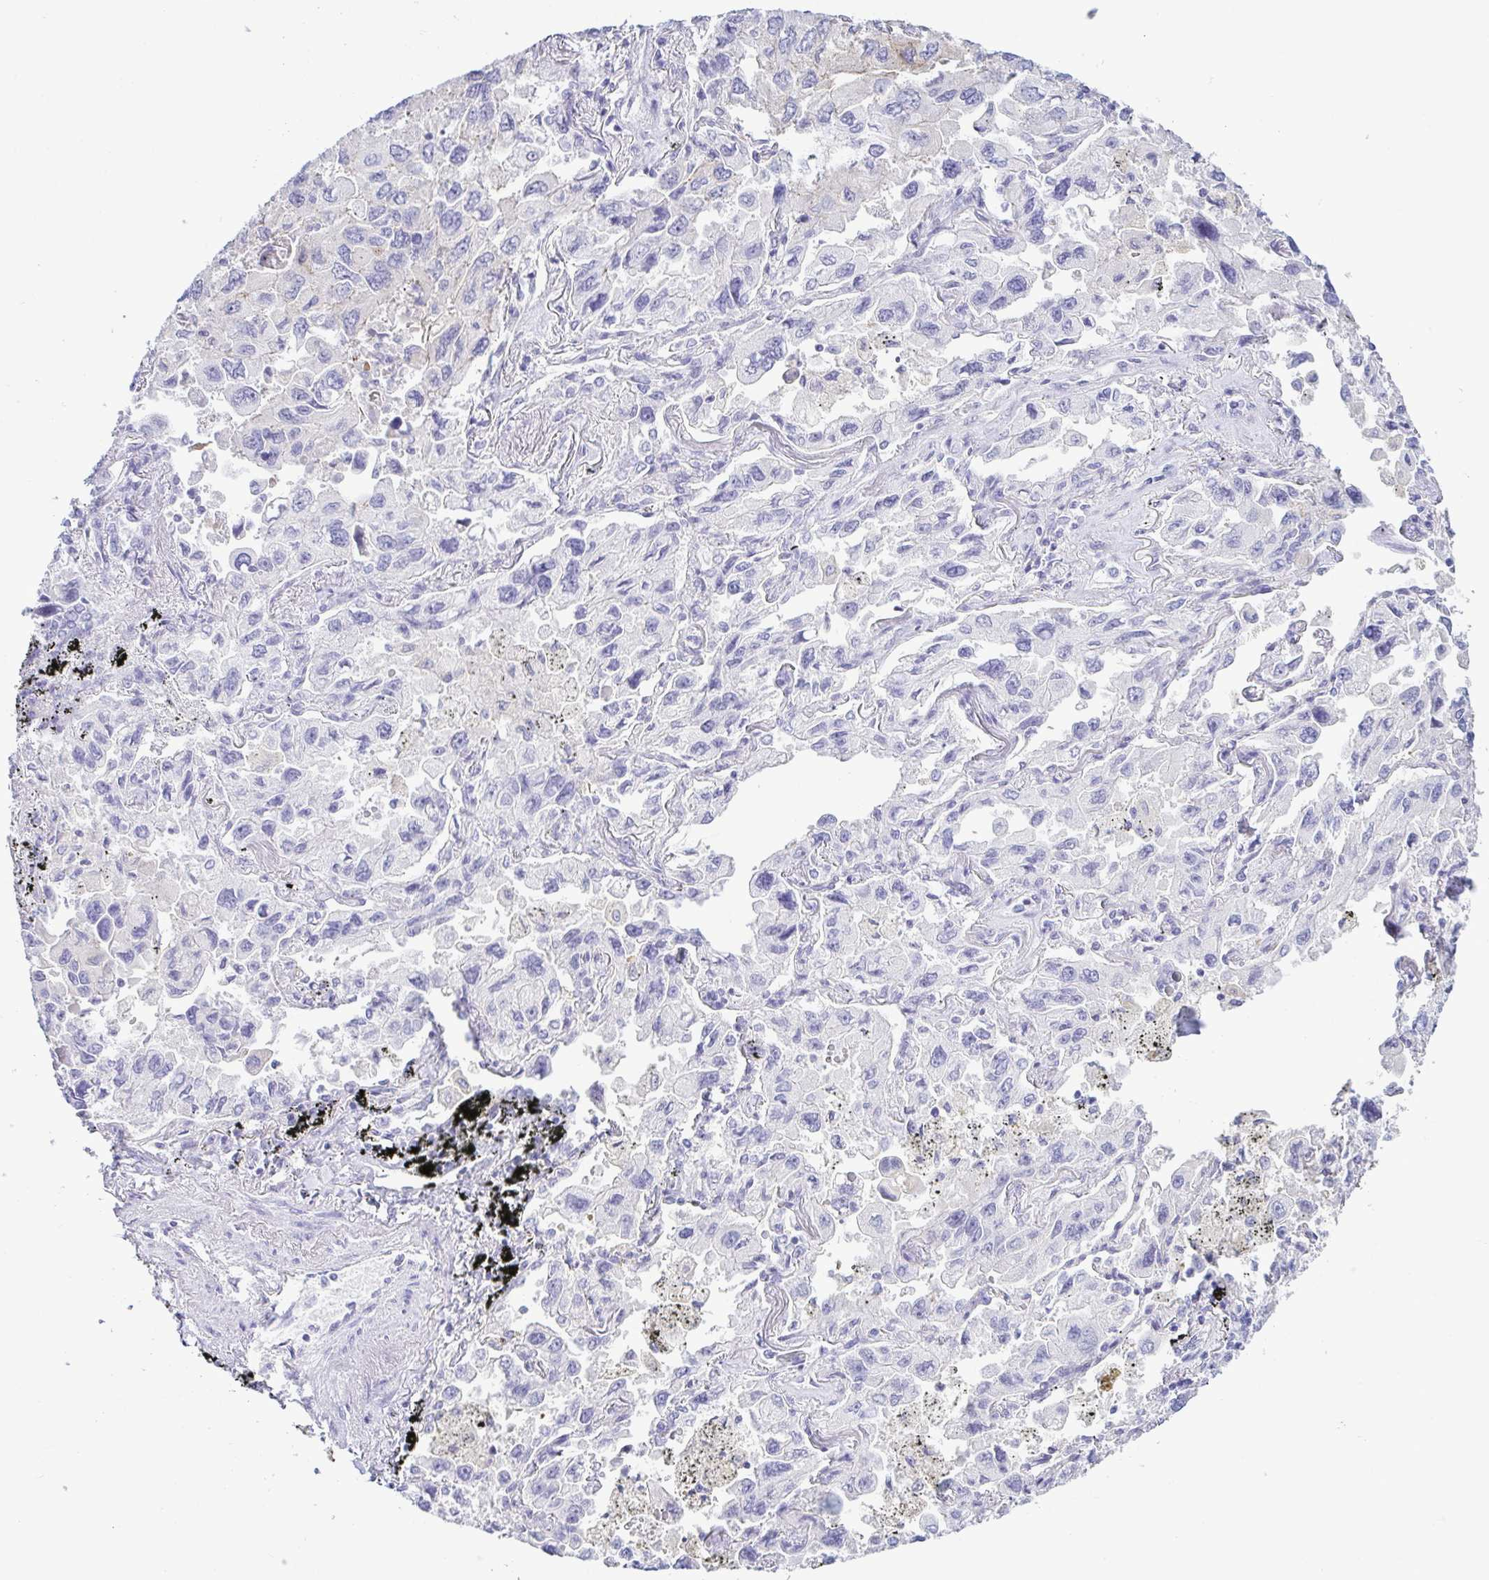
{"staining": {"intensity": "negative", "quantity": "none", "location": "none"}, "tissue": "lung cancer", "cell_type": "Tumor cells", "image_type": "cancer", "snomed": [{"axis": "morphology", "description": "Adenocarcinoma, NOS"}, {"axis": "topography", "description": "Lung"}], "caption": "High power microscopy micrograph of an immunohistochemistry micrograph of lung adenocarcinoma, revealing no significant positivity in tumor cells.", "gene": "TNNI2", "patient": {"sex": "male", "age": 64}}